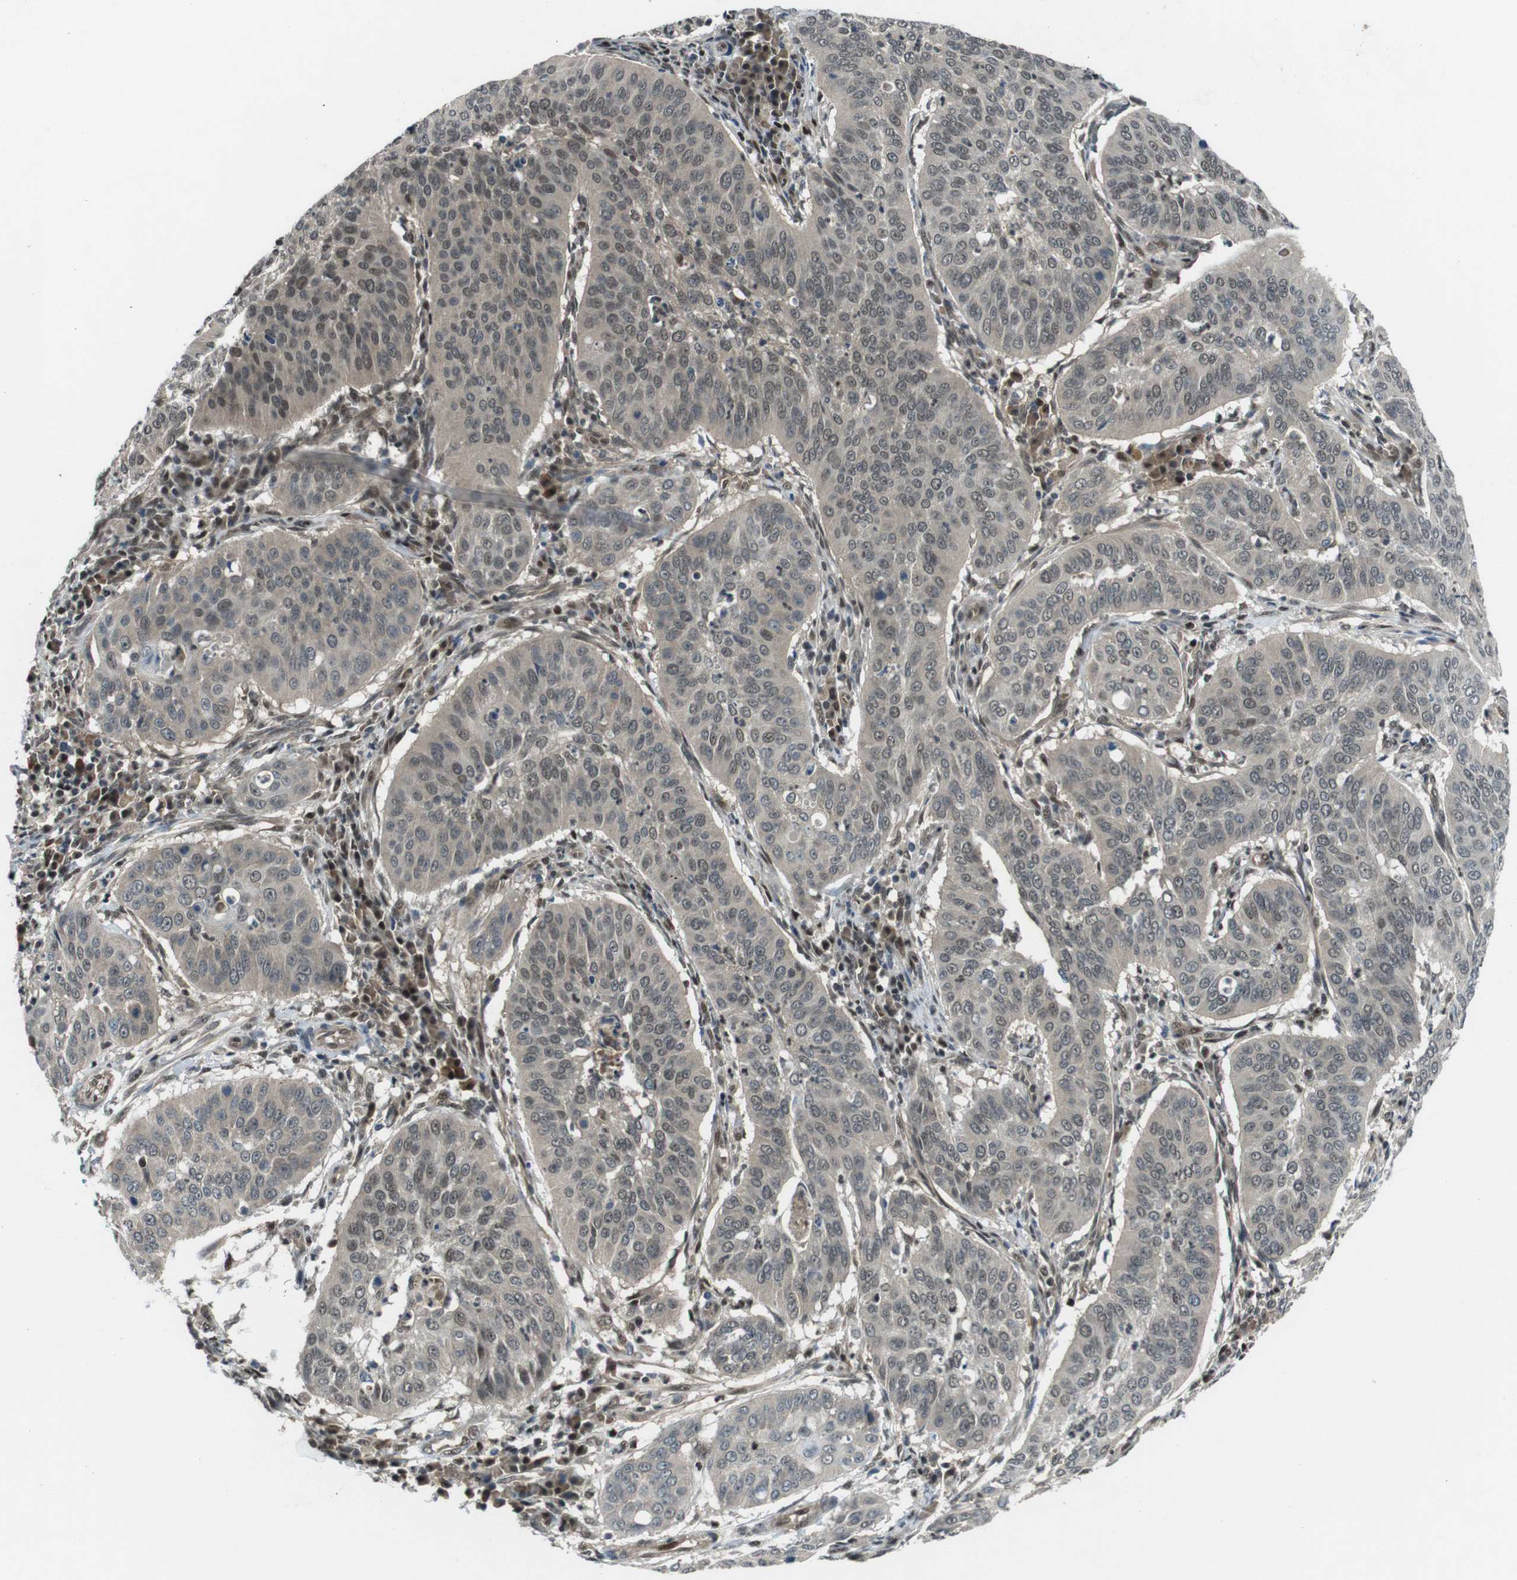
{"staining": {"intensity": "weak", "quantity": "<25%", "location": "nuclear"}, "tissue": "cervical cancer", "cell_type": "Tumor cells", "image_type": "cancer", "snomed": [{"axis": "morphology", "description": "Normal tissue, NOS"}, {"axis": "morphology", "description": "Squamous cell carcinoma, NOS"}, {"axis": "topography", "description": "Cervix"}], "caption": "IHC micrograph of human cervical cancer stained for a protein (brown), which displays no expression in tumor cells. (DAB IHC with hematoxylin counter stain).", "gene": "MAPKAPK5", "patient": {"sex": "female", "age": 39}}